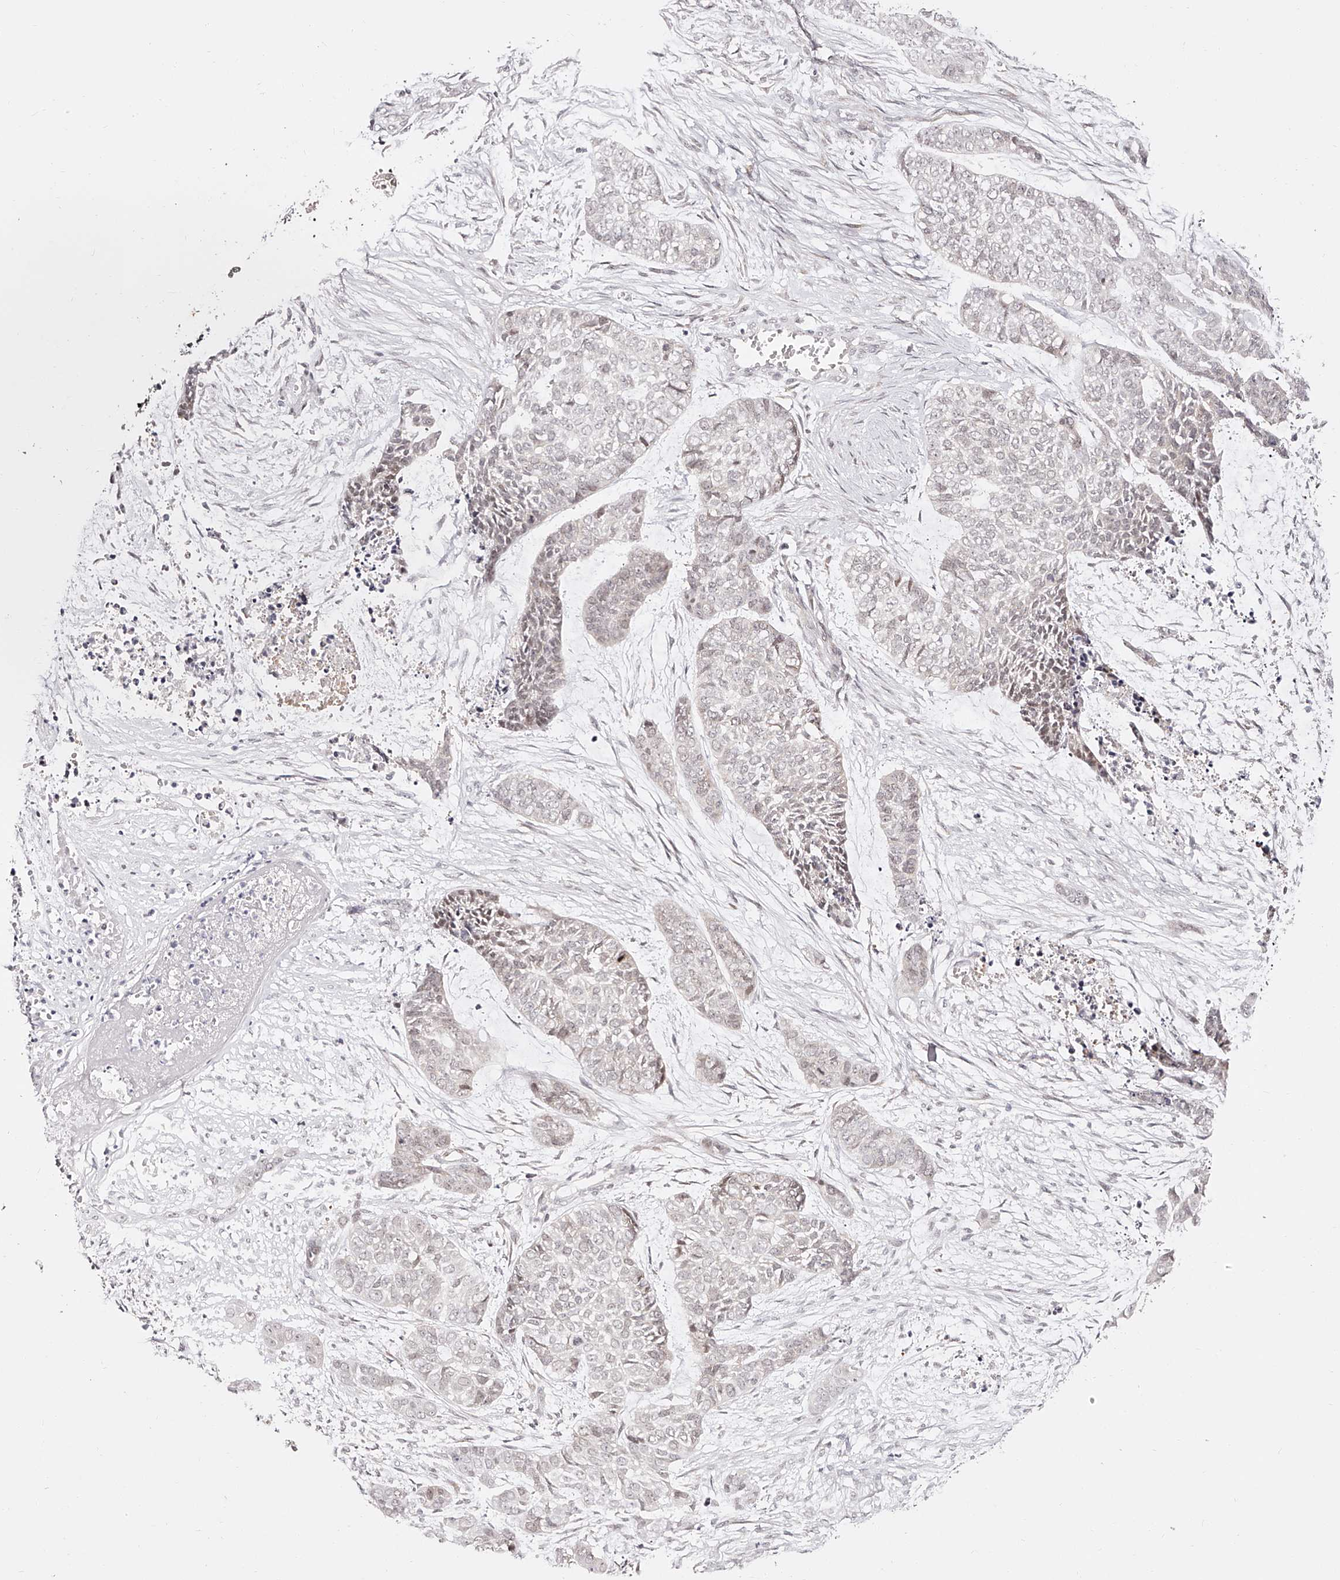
{"staining": {"intensity": "weak", "quantity": "<25%", "location": "nuclear"}, "tissue": "skin cancer", "cell_type": "Tumor cells", "image_type": "cancer", "snomed": [{"axis": "morphology", "description": "Basal cell carcinoma"}, {"axis": "topography", "description": "Skin"}], "caption": "There is no significant staining in tumor cells of basal cell carcinoma (skin). The staining was performed using DAB to visualize the protein expression in brown, while the nuclei were stained in blue with hematoxylin (Magnification: 20x).", "gene": "USF3", "patient": {"sex": "female", "age": 64}}